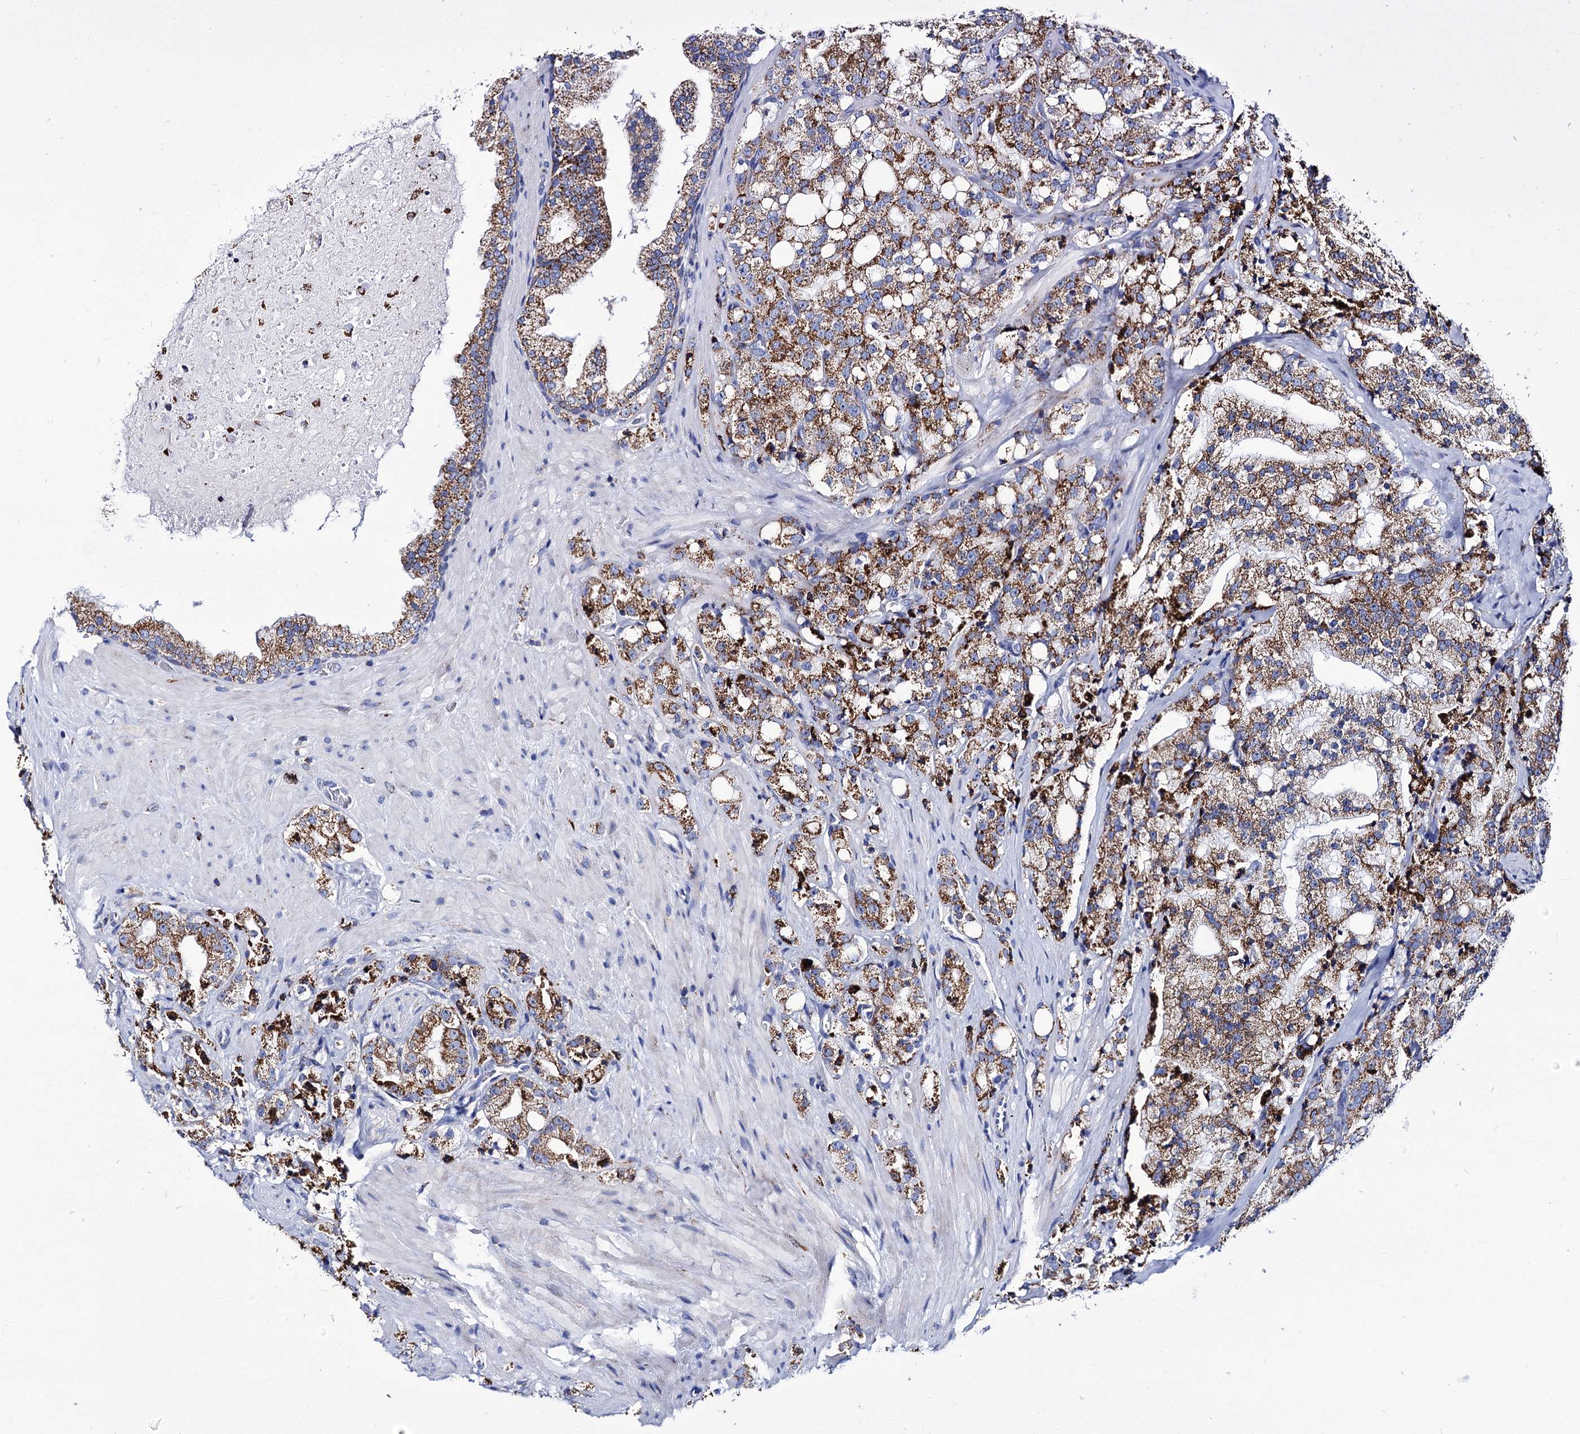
{"staining": {"intensity": "strong", "quantity": ">75%", "location": "cytoplasmic/membranous"}, "tissue": "prostate cancer", "cell_type": "Tumor cells", "image_type": "cancer", "snomed": [{"axis": "morphology", "description": "Adenocarcinoma, High grade"}, {"axis": "topography", "description": "Prostate"}], "caption": "Tumor cells reveal high levels of strong cytoplasmic/membranous staining in approximately >75% of cells in prostate cancer (adenocarcinoma (high-grade)).", "gene": "UBASH3B", "patient": {"sex": "male", "age": 64}}